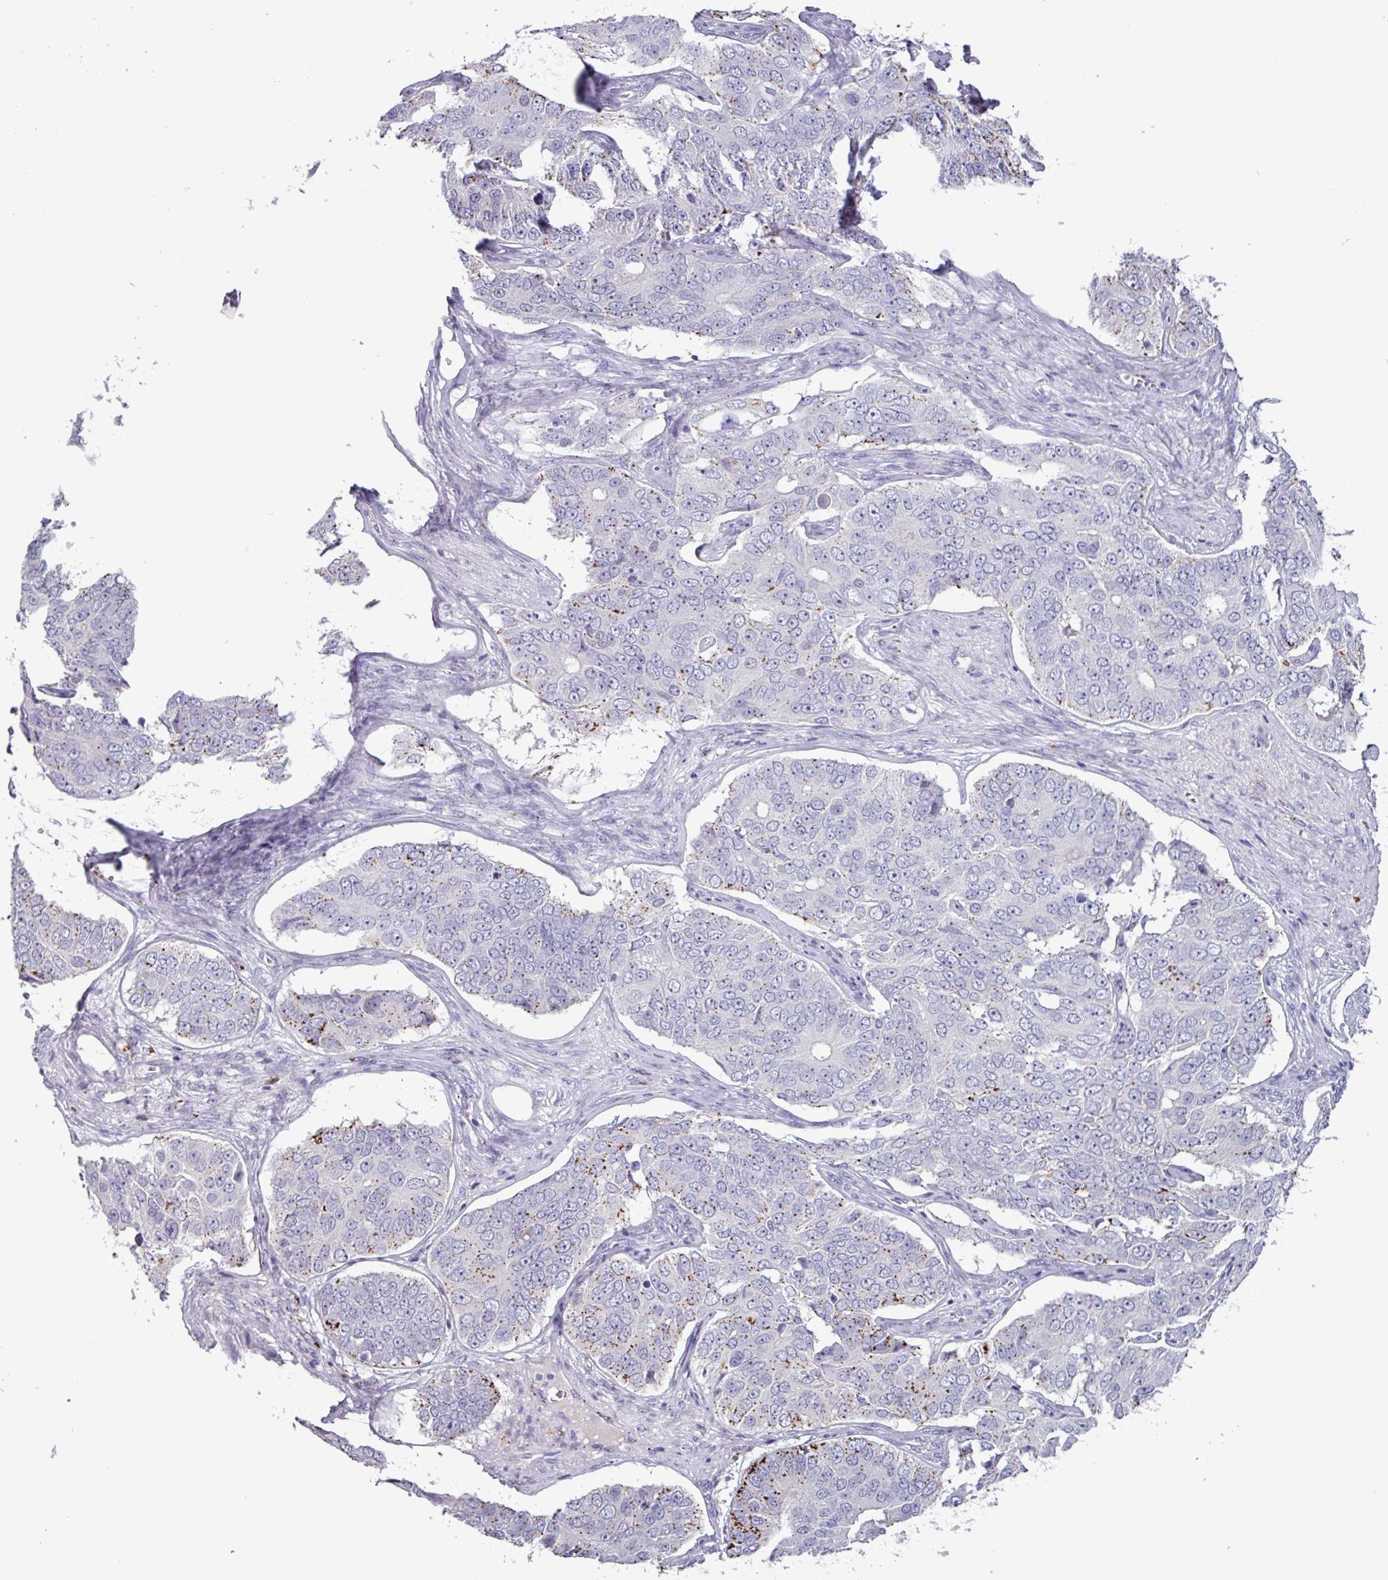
{"staining": {"intensity": "moderate", "quantity": "25%-75%", "location": "nuclear"}, "tissue": "ovarian cancer", "cell_type": "Tumor cells", "image_type": "cancer", "snomed": [{"axis": "morphology", "description": "Carcinoma, endometroid"}, {"axis": "topography", "description": "Ovary"}], "caption": "The immunohistochemical stain shows moderate nuclear staining in tumor cells of ovarian cancer (endometroid carcinoma) tissue. (IHC, brightfield microscopy, high magnification).", "gene": "PLIN2", "patient": {"sex": "female", "age": 51}}